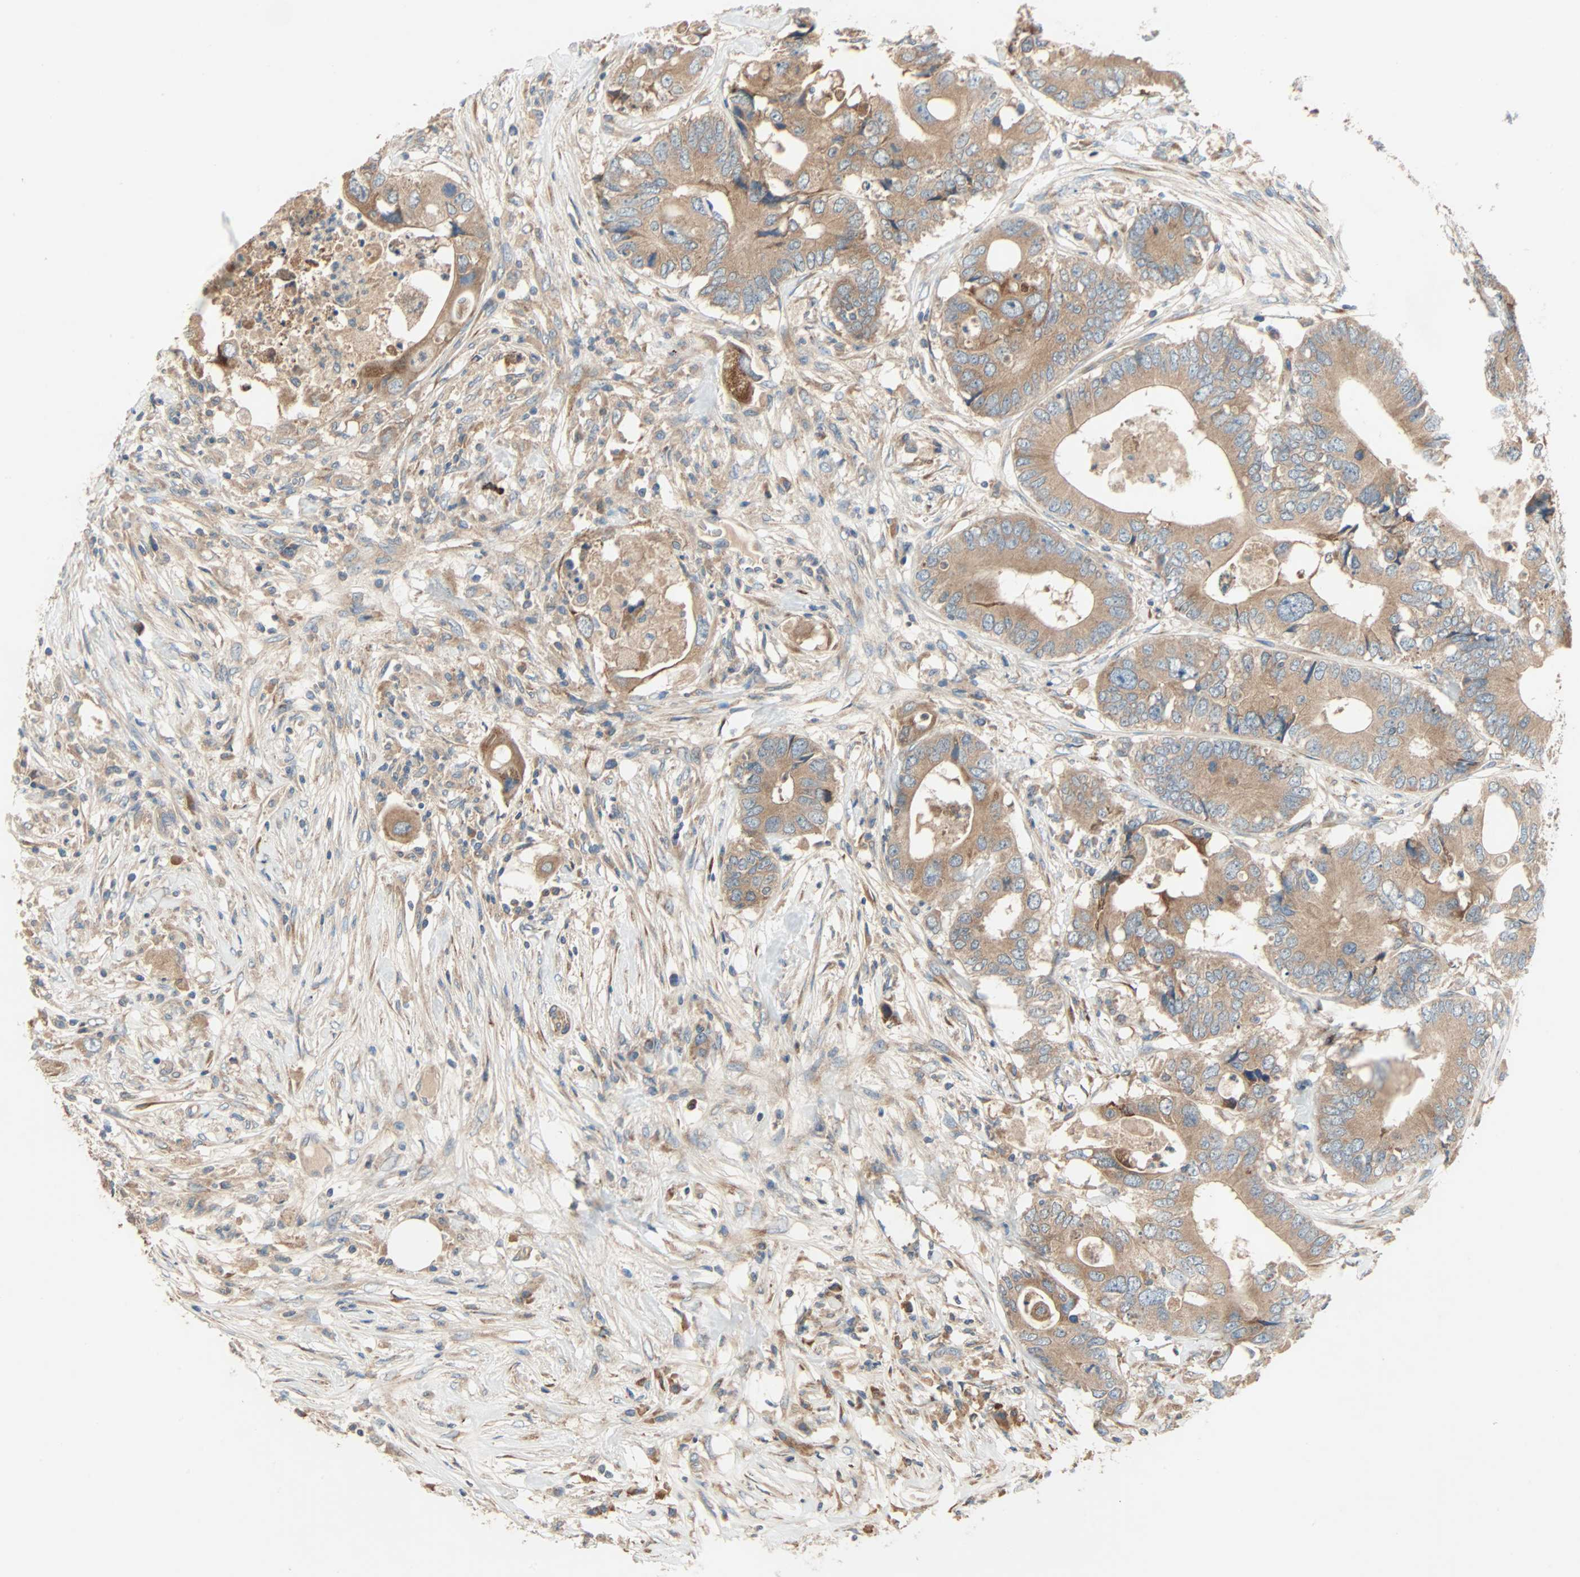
{"staining": {"intensity": "moderate", "quantity": ">75%", "location": "cytoplasmic/membranous"}, "tissue": "colorectal cancer", "cell_type": "Tumor cells", "image_type": "cancer", "snomed": [{"axis": "morphology", "description": "Adenocarcinoma, NOS"}, {"axis": "topography", "description": "Colon"}], "caption": "The immunohistochemical stain labels moderate cytoplasmic/membranous positivity in tumor cells of adenocarcinoma (colorectal) tissue. Immunohistochemistry stains the protein of interest in brown and the nuclei are stained blue.", "gene": "XYLT1", "patient": {"sex": "male", "age": 71}}